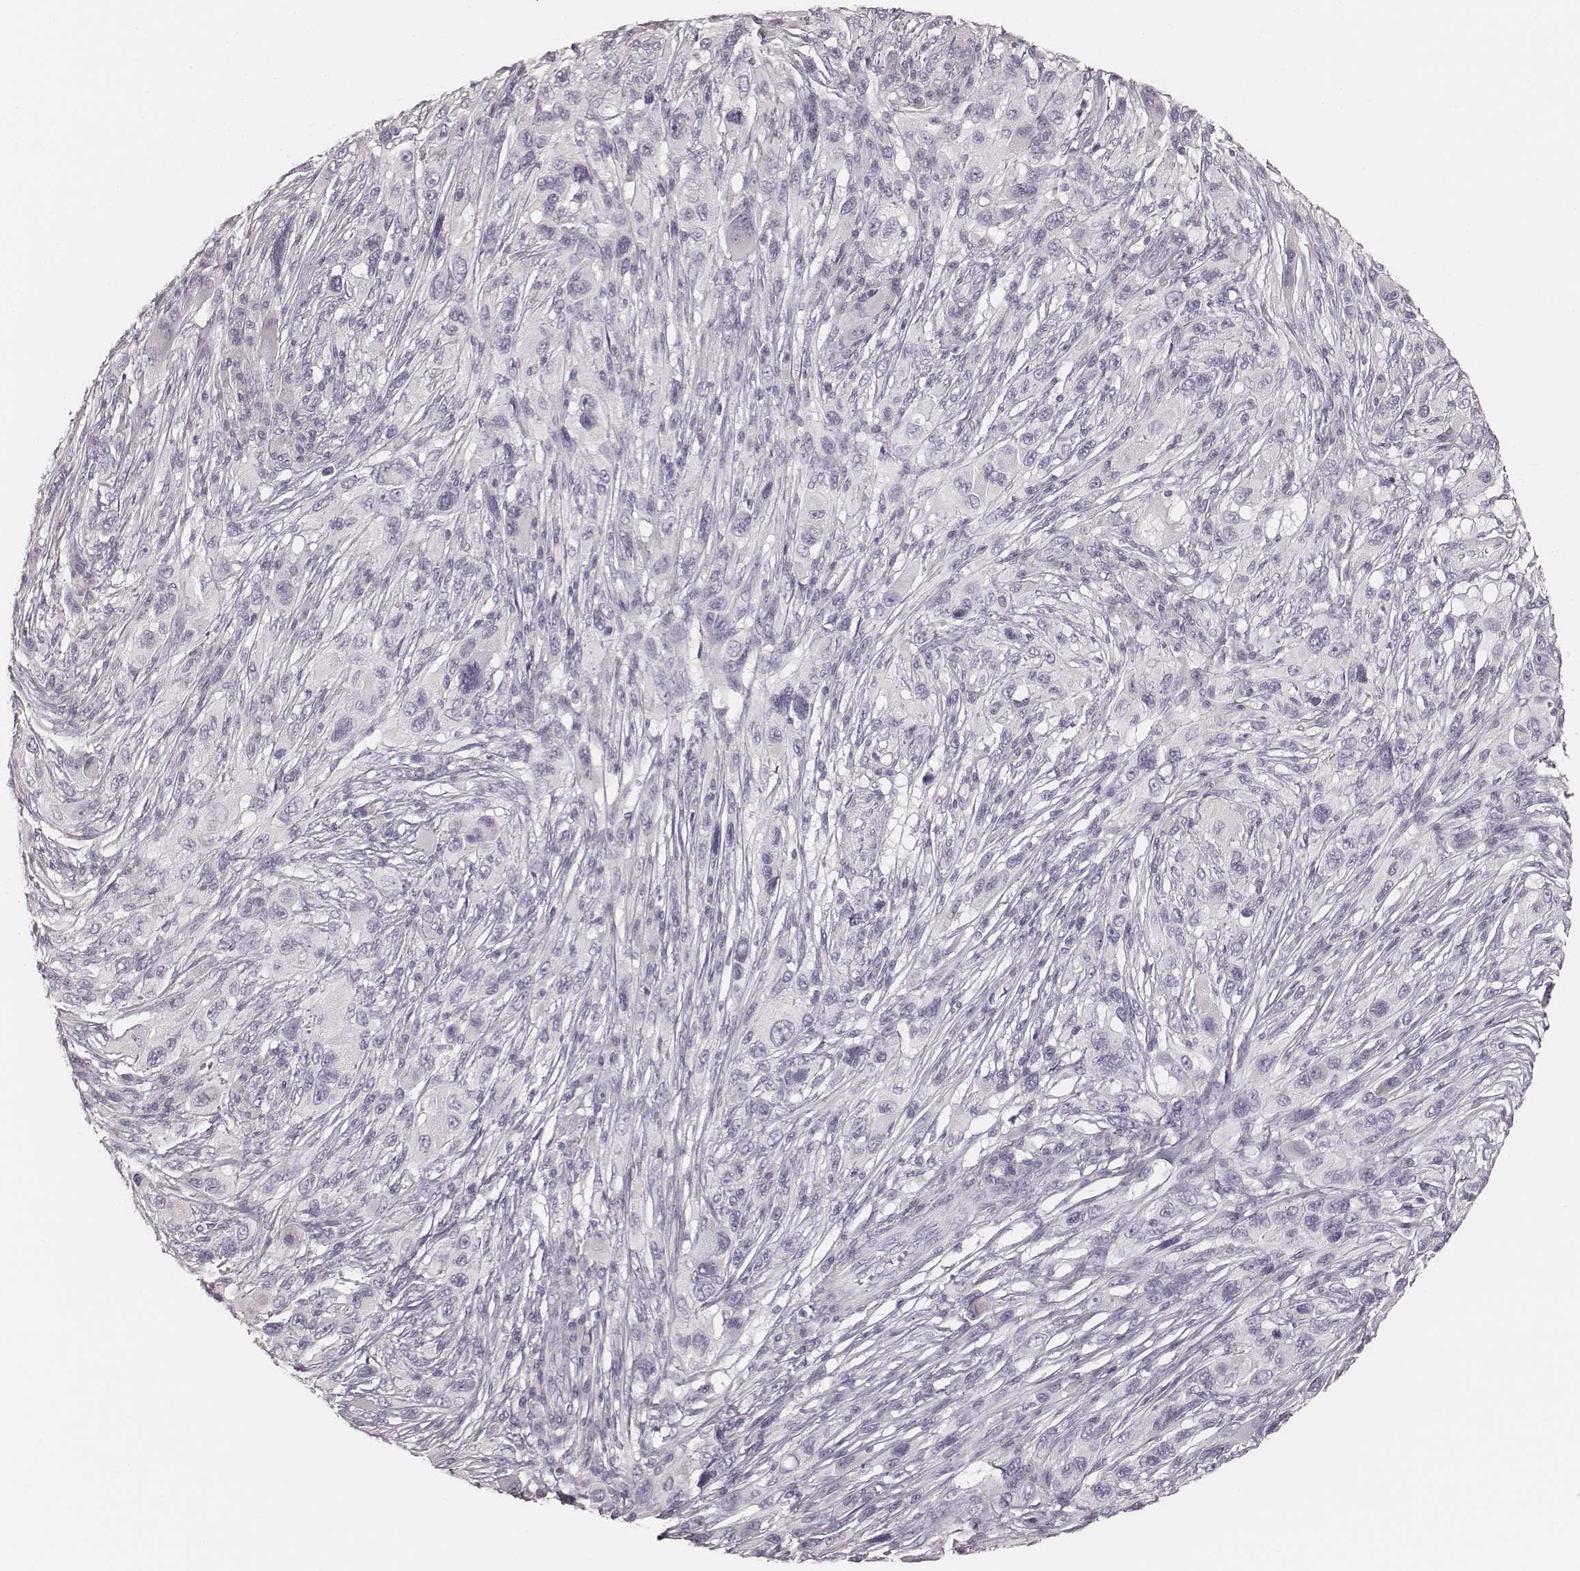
{"staining": {"intensity": "negative", "quantity": "none", "location": "none"}, "tissue": "melanoma", "cell_type": "Tumor cells", "image_type": "cancer", "snomed": [{"axis": "morphology", "description": "Malignant melanoma, NOS"}, {"axis": "topography", "description": "Skin"}], "caption": "Tumor cells are negative for protein expression in human malignant melanoma.", "gene": "KRT26", "patient": {"sex": "male", "age": 53}}